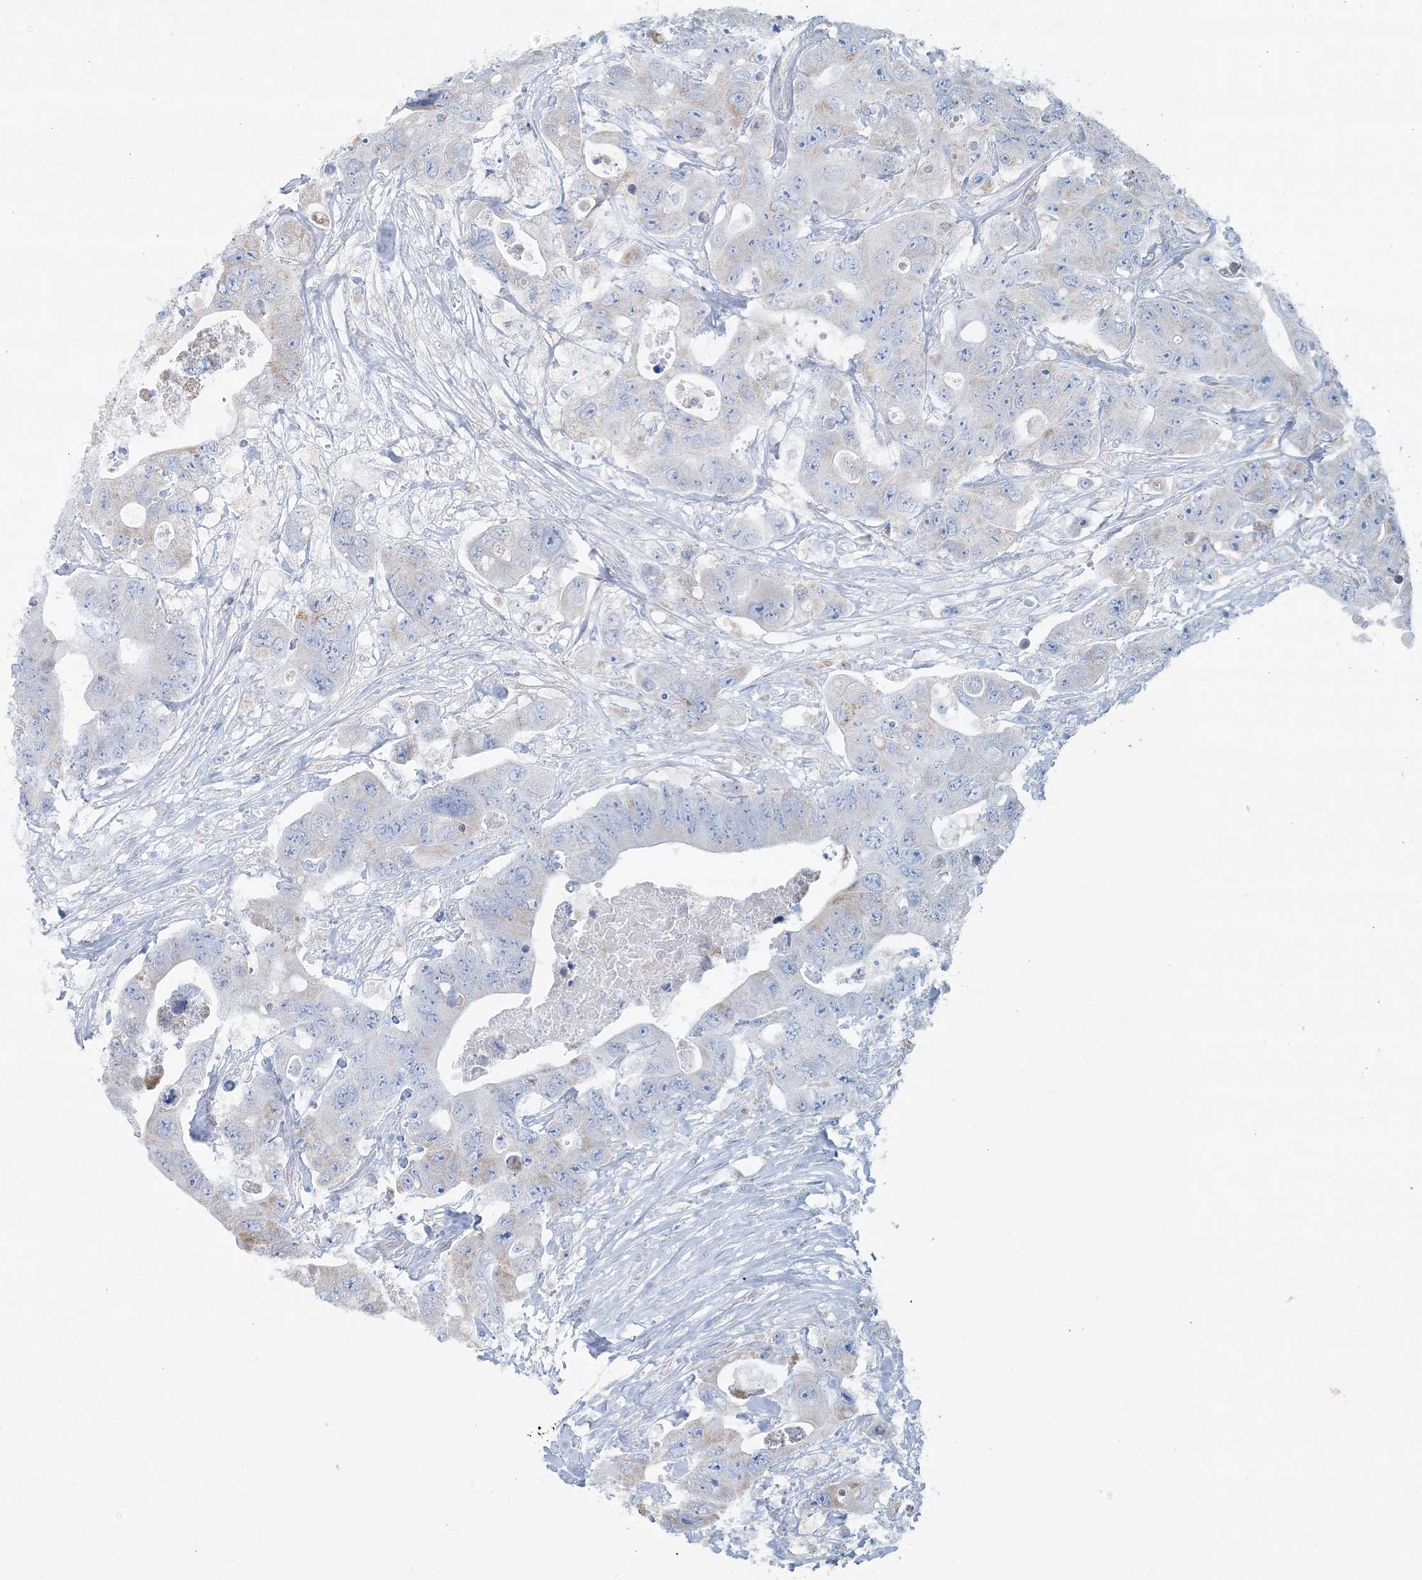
{"staining": {"intensity": "weak", "quantity": "<25%", "location": "cytoplasmic/membranous"}, "tissue": "colorectal cancer", "cell_type": "Tumor cells", "image_type": "cancer", "snomed": [{"axis": "morphology", "description": "Adenocarcinoma, NOS"}, {"axis": "topography", "description": "Colon"}], "caption": "The IHC histopathology image has no significant expression in tumor cells of adenocarcinoma (colorectal) tissue.", "gene": "TBC1D7", "patient": {"sex": "female", "age": 46}}